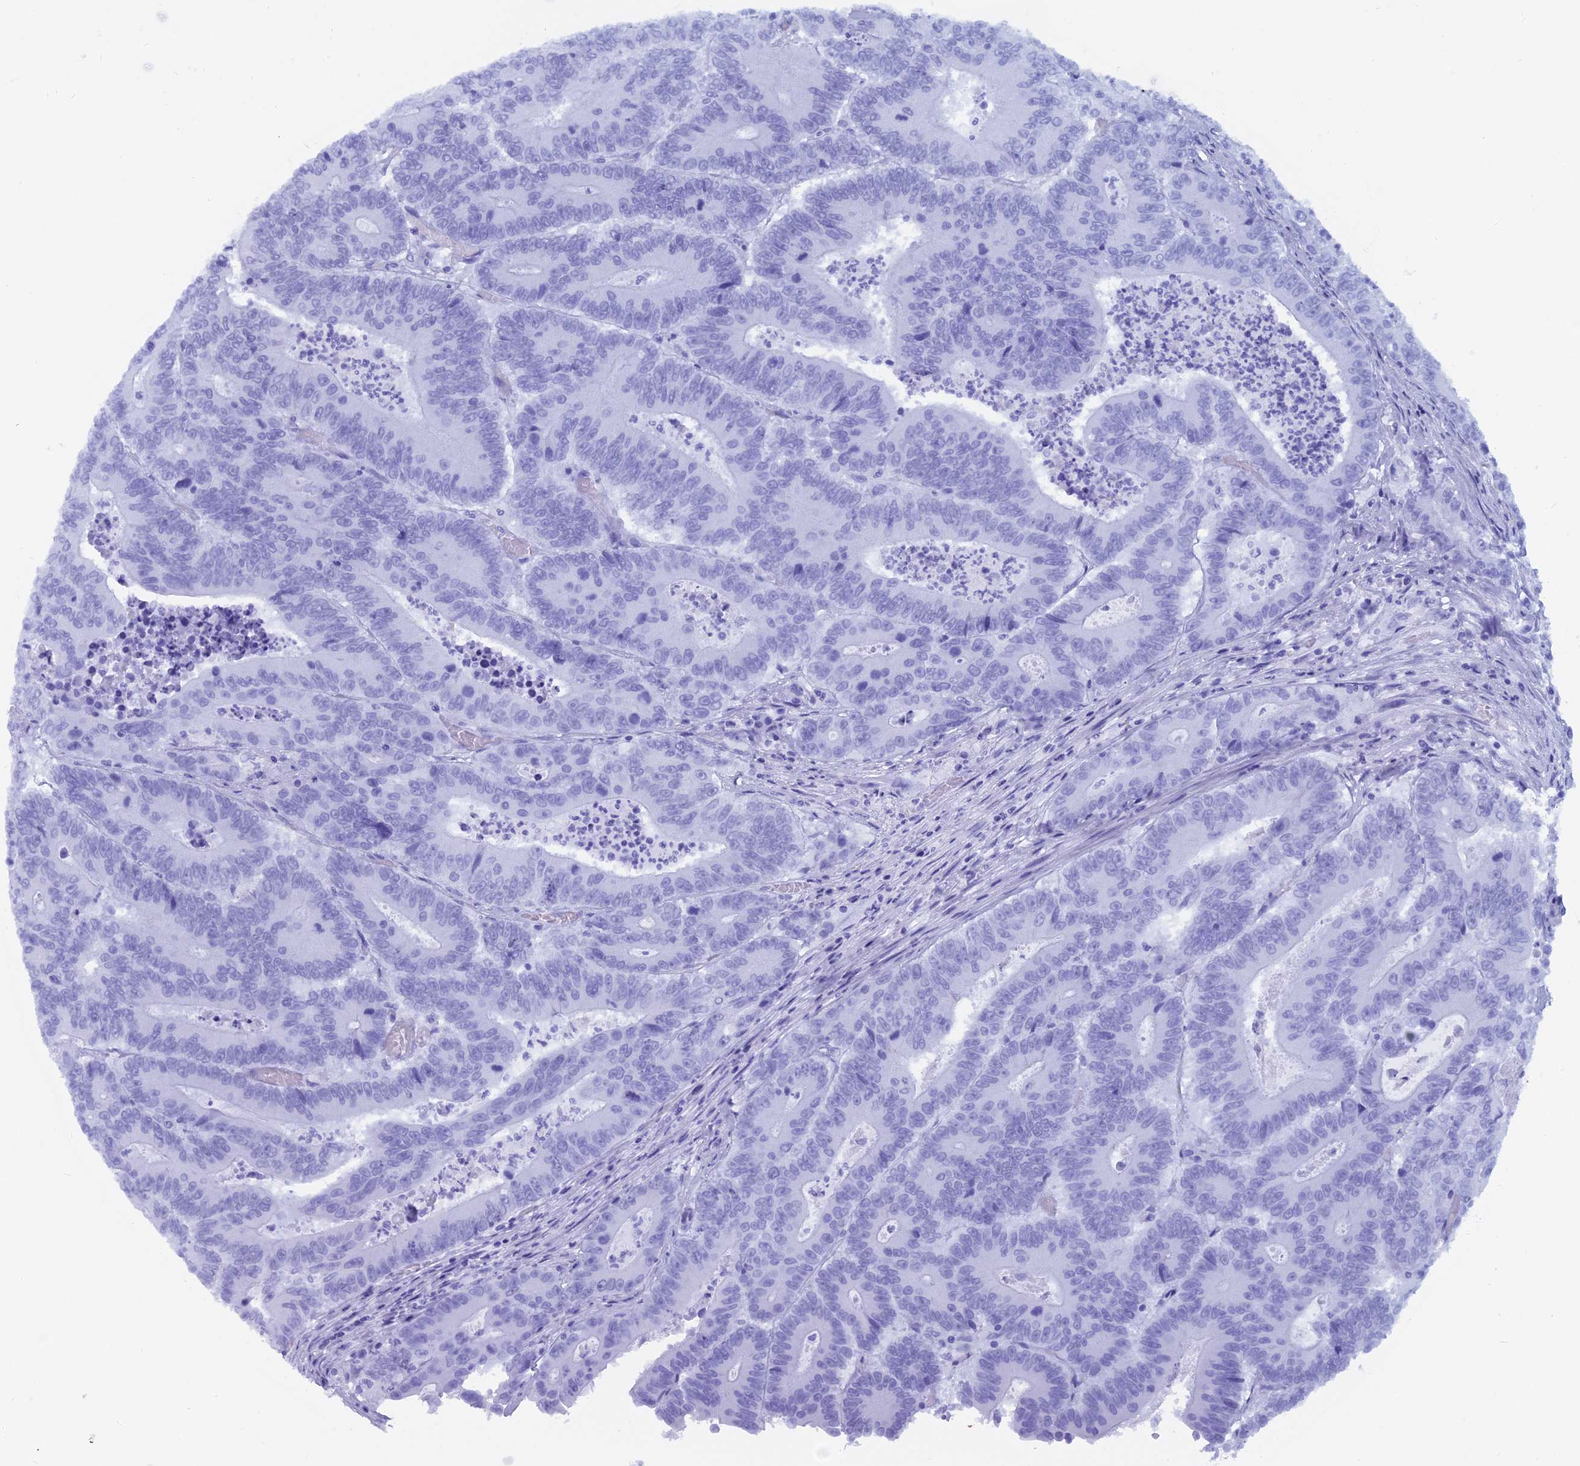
{"staining": {"intensity": "negative", "quantity": "none", "location": "none"}, "tissue": "colorectal cancer", "cell_type": "Tumor cells", "image_type": "cancer", "snomed": [{"axis": "morphology", "description": "Adenocarcinoma, NOS"}, {"axis": "topography", "description": "Colon"}], "caption": "This photomicrograph is of colorectal cancer (adenocarcinoma) stained with immunohistochemistry (IHC) to label a protein in brown with the nuclei are counter-stained blue. There is no staining in tumor cells.", "gene": "CAPS", "patient": {"sex": "male", "age": 83}}